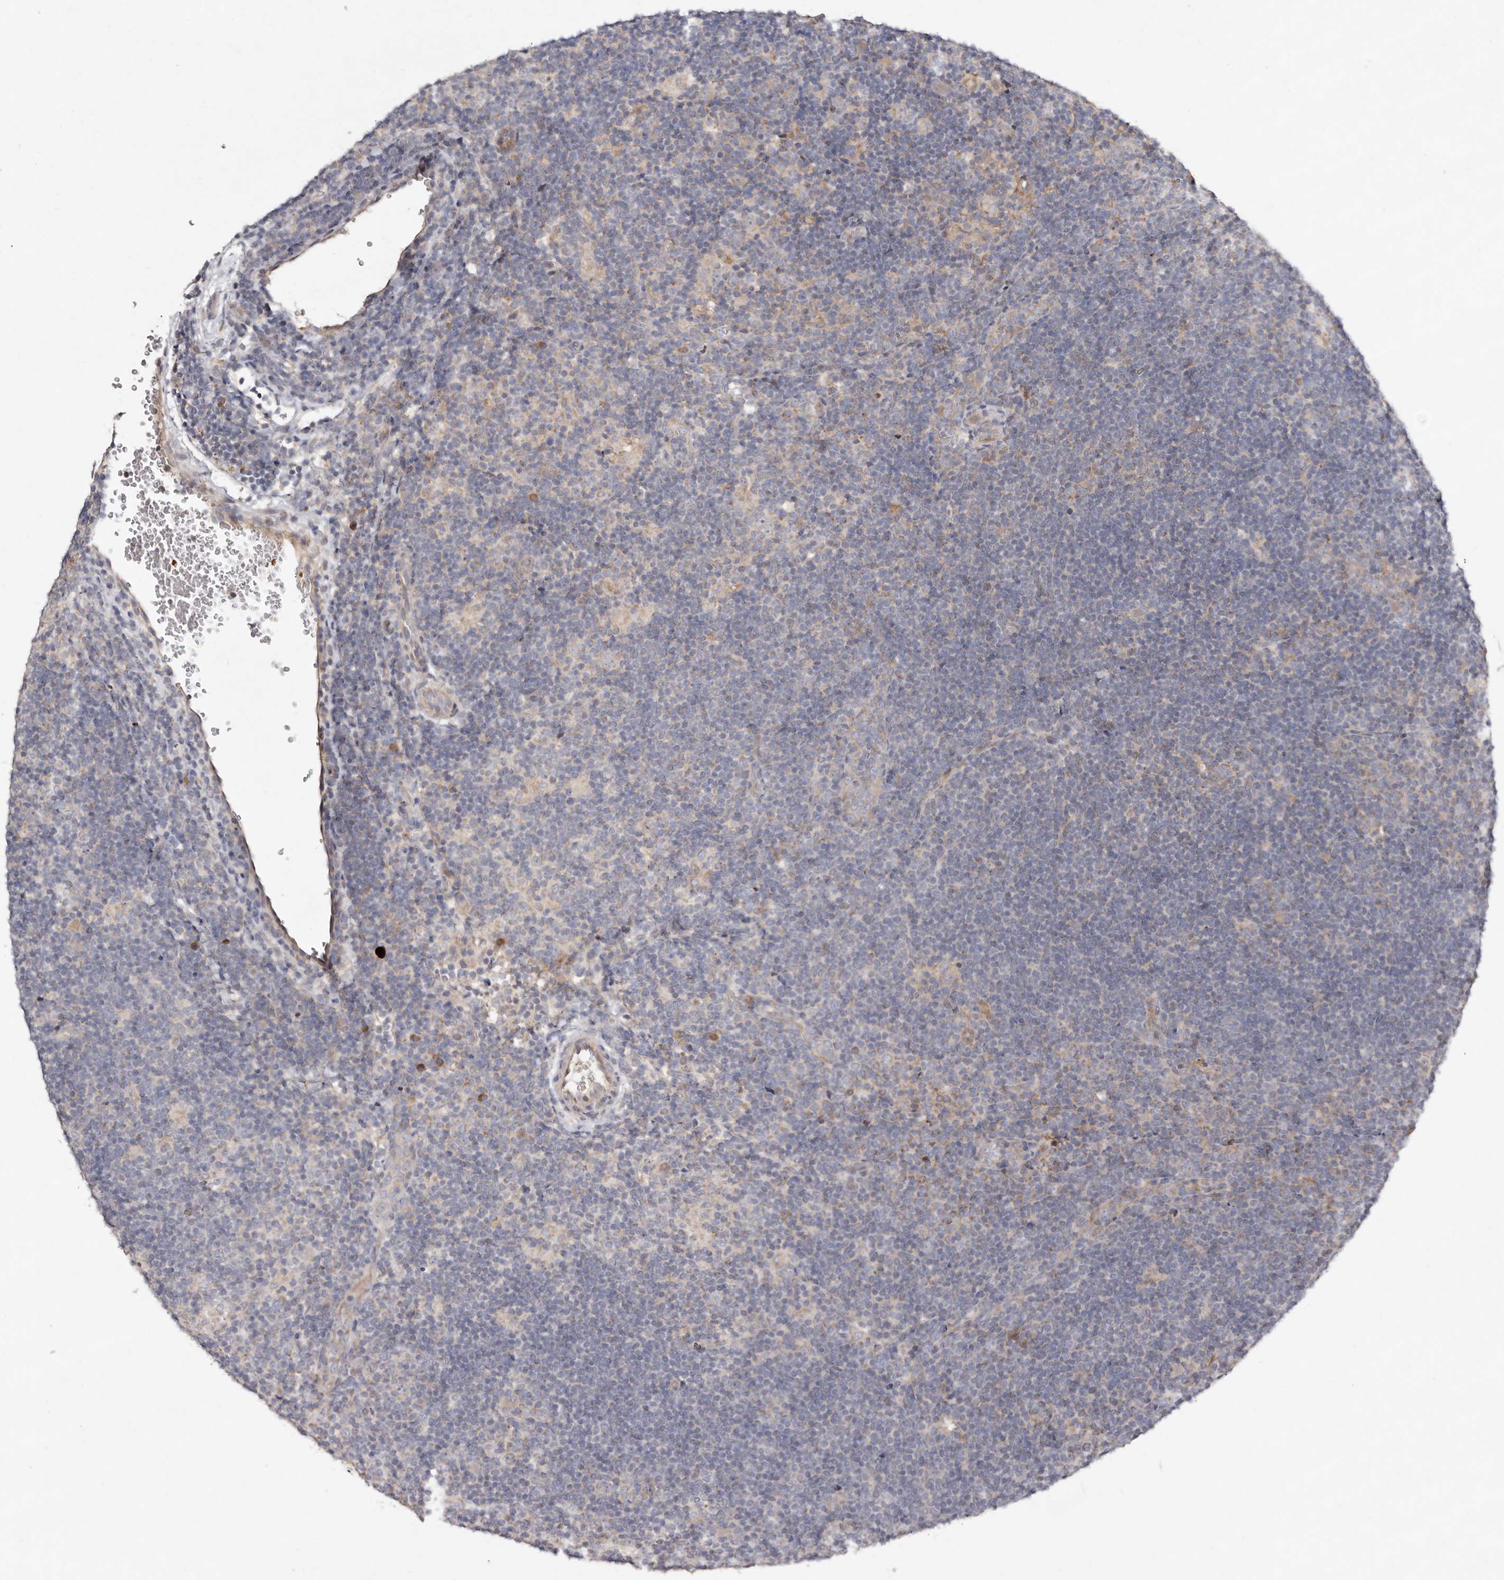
{"staining": {"intensity": "negative", "quantity": "none", "location": "none"}, "tissue": "lymphoma", "cell_type": "Tumor cells", "image_type": "cancer", "snomed": [{"axis": "morphology", "description": "Hodgkin's disease, NOS"}, {"axis": "topography", "description": "Lymph node"}], "caption": "This is a histopathology image of immunohistochemistry staining of lymphoma, which shows no positivity in tumor cells.", "gene": "SLC25A20", "patient": {"sex": "female", "age": 57}}